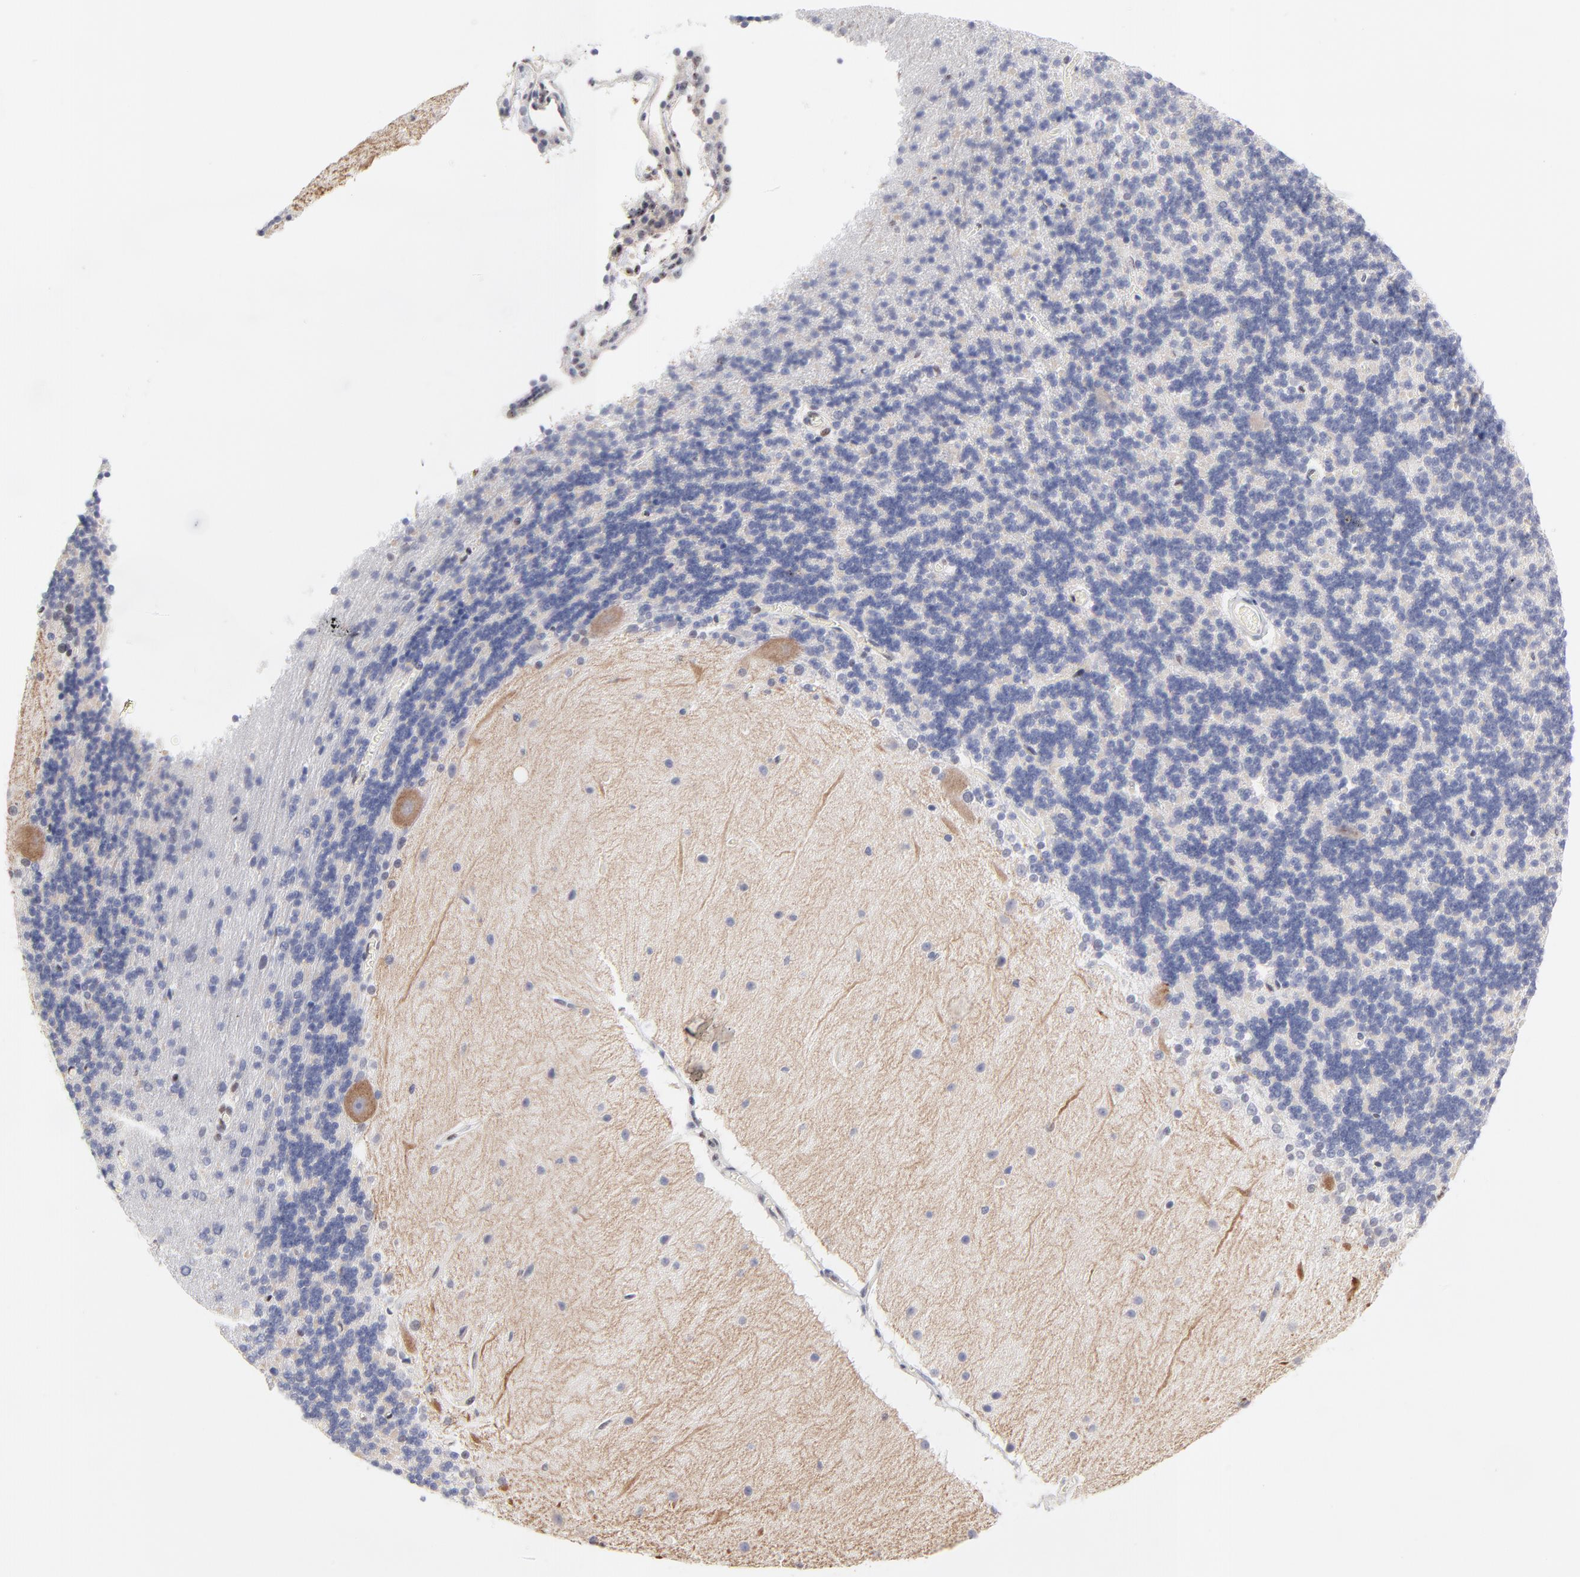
{"staining": {"intensity": "negative", "quantity": "none", "location": "none"}, "tissue": "cerebellum", "cell_type": "Cells in granular layer", "image_type": "normal", "snomed": [{"axis": "morphology", "description": "Normal tissue, NOS"}, {"axis": "topography", "description": "Cerebellum"}], "caption": "Immunohistochemical staining of benign cerebellum shows no significant positivity in cells in granular layer.", "gene": "STAT3", "patient": {"sex": "female", "age": 54}}